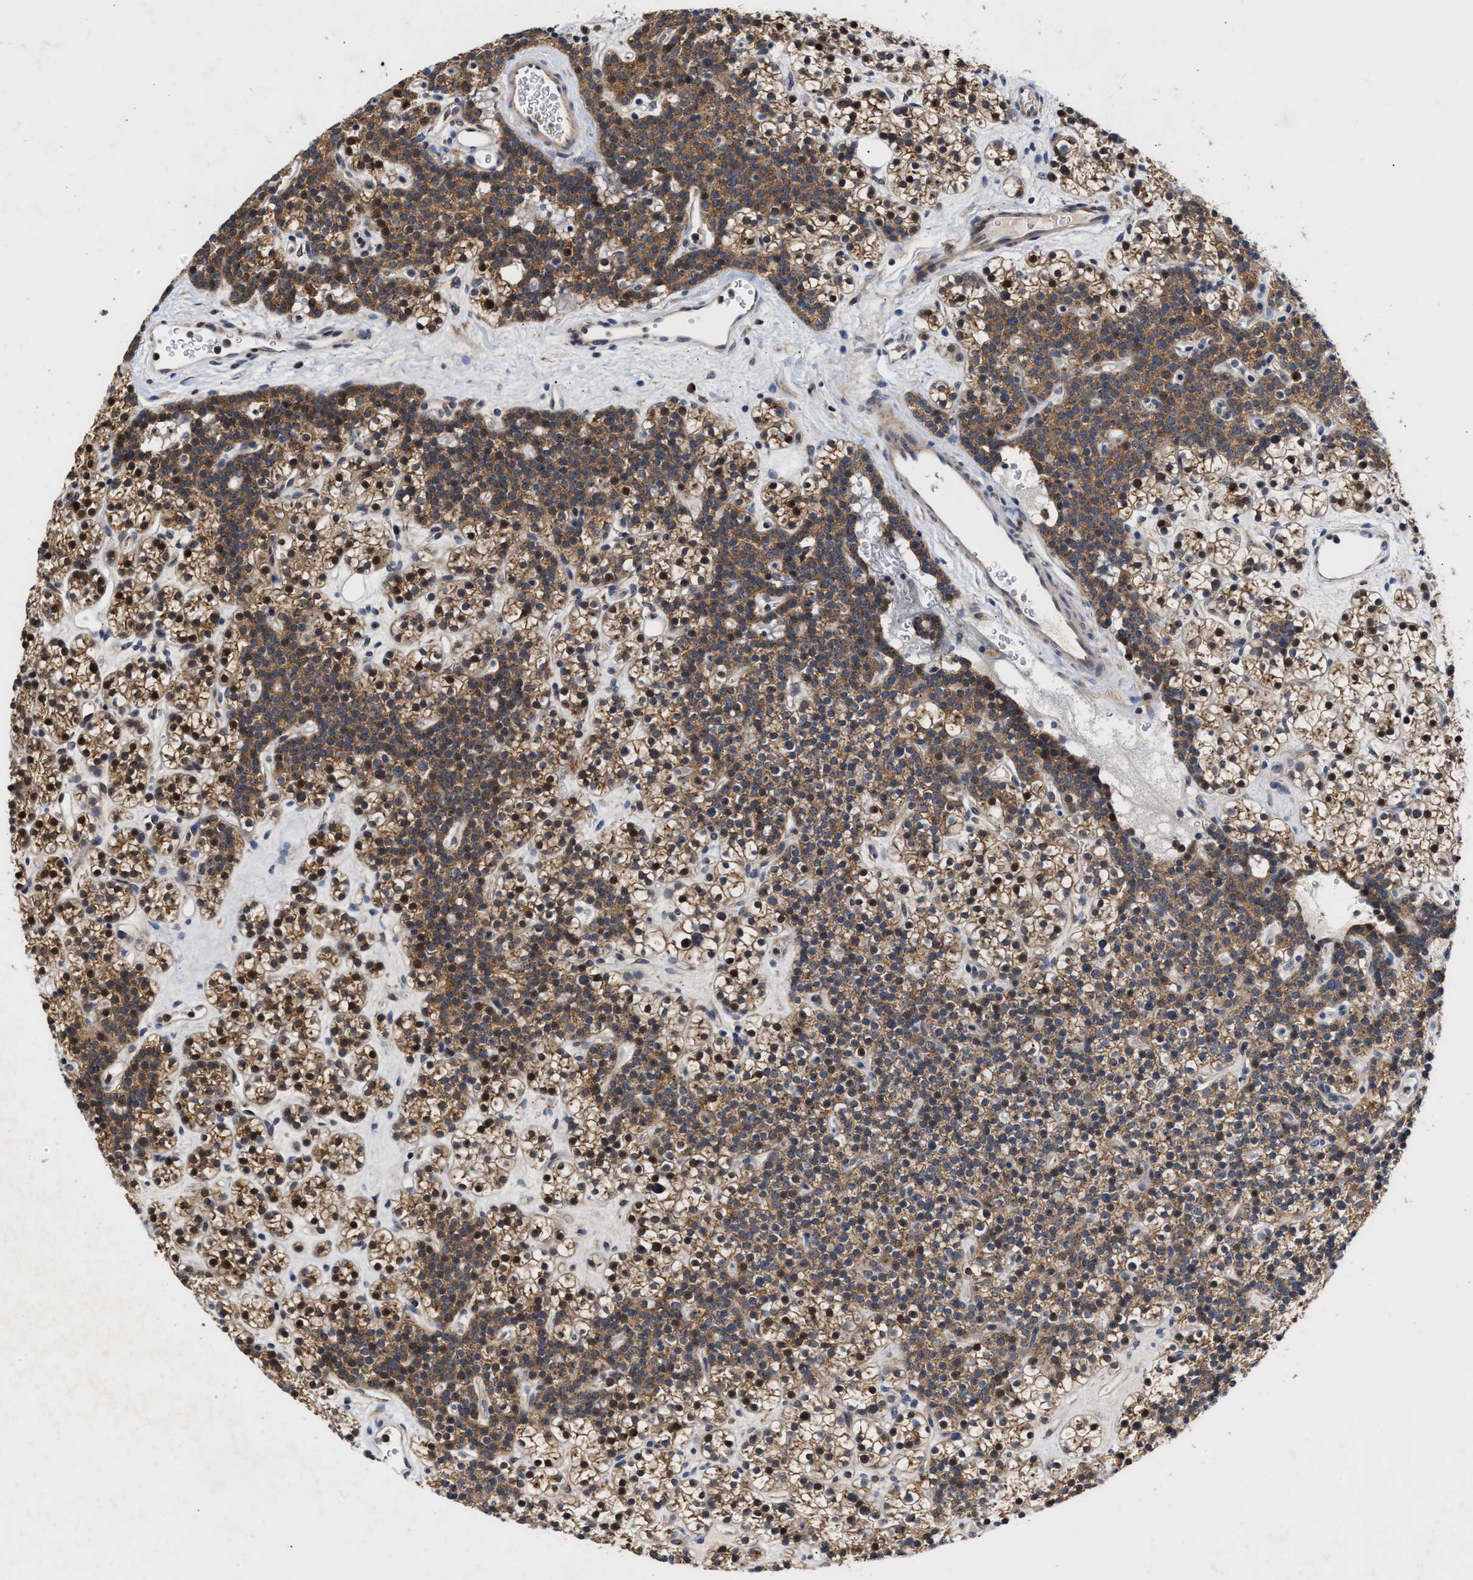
{"staining": {"intensity": "moderate", "quantity": ">75%", "location": "cytoplasmic/membranous,nuclear"}, "tissue": "parathyroid gland", "cell_type": "Glandular cells", "image_type": "normal", "snomed": [{"axis": "morphology", "description": "Normal tissue, NOS"}, {"axis": "morphology", "description": "Adenoma, NOS"}, {"axis": "topography", "description": "Parathyroid gland"}], "caption": "Brown immunohistochemical staining in normal parathyroid gland reveals moderate cytoplasmic/membranous,nuclear expression in about >75% of glandular cells.", "gene": "CLIP2", "patient": {"sex": "female", "age": 54}}